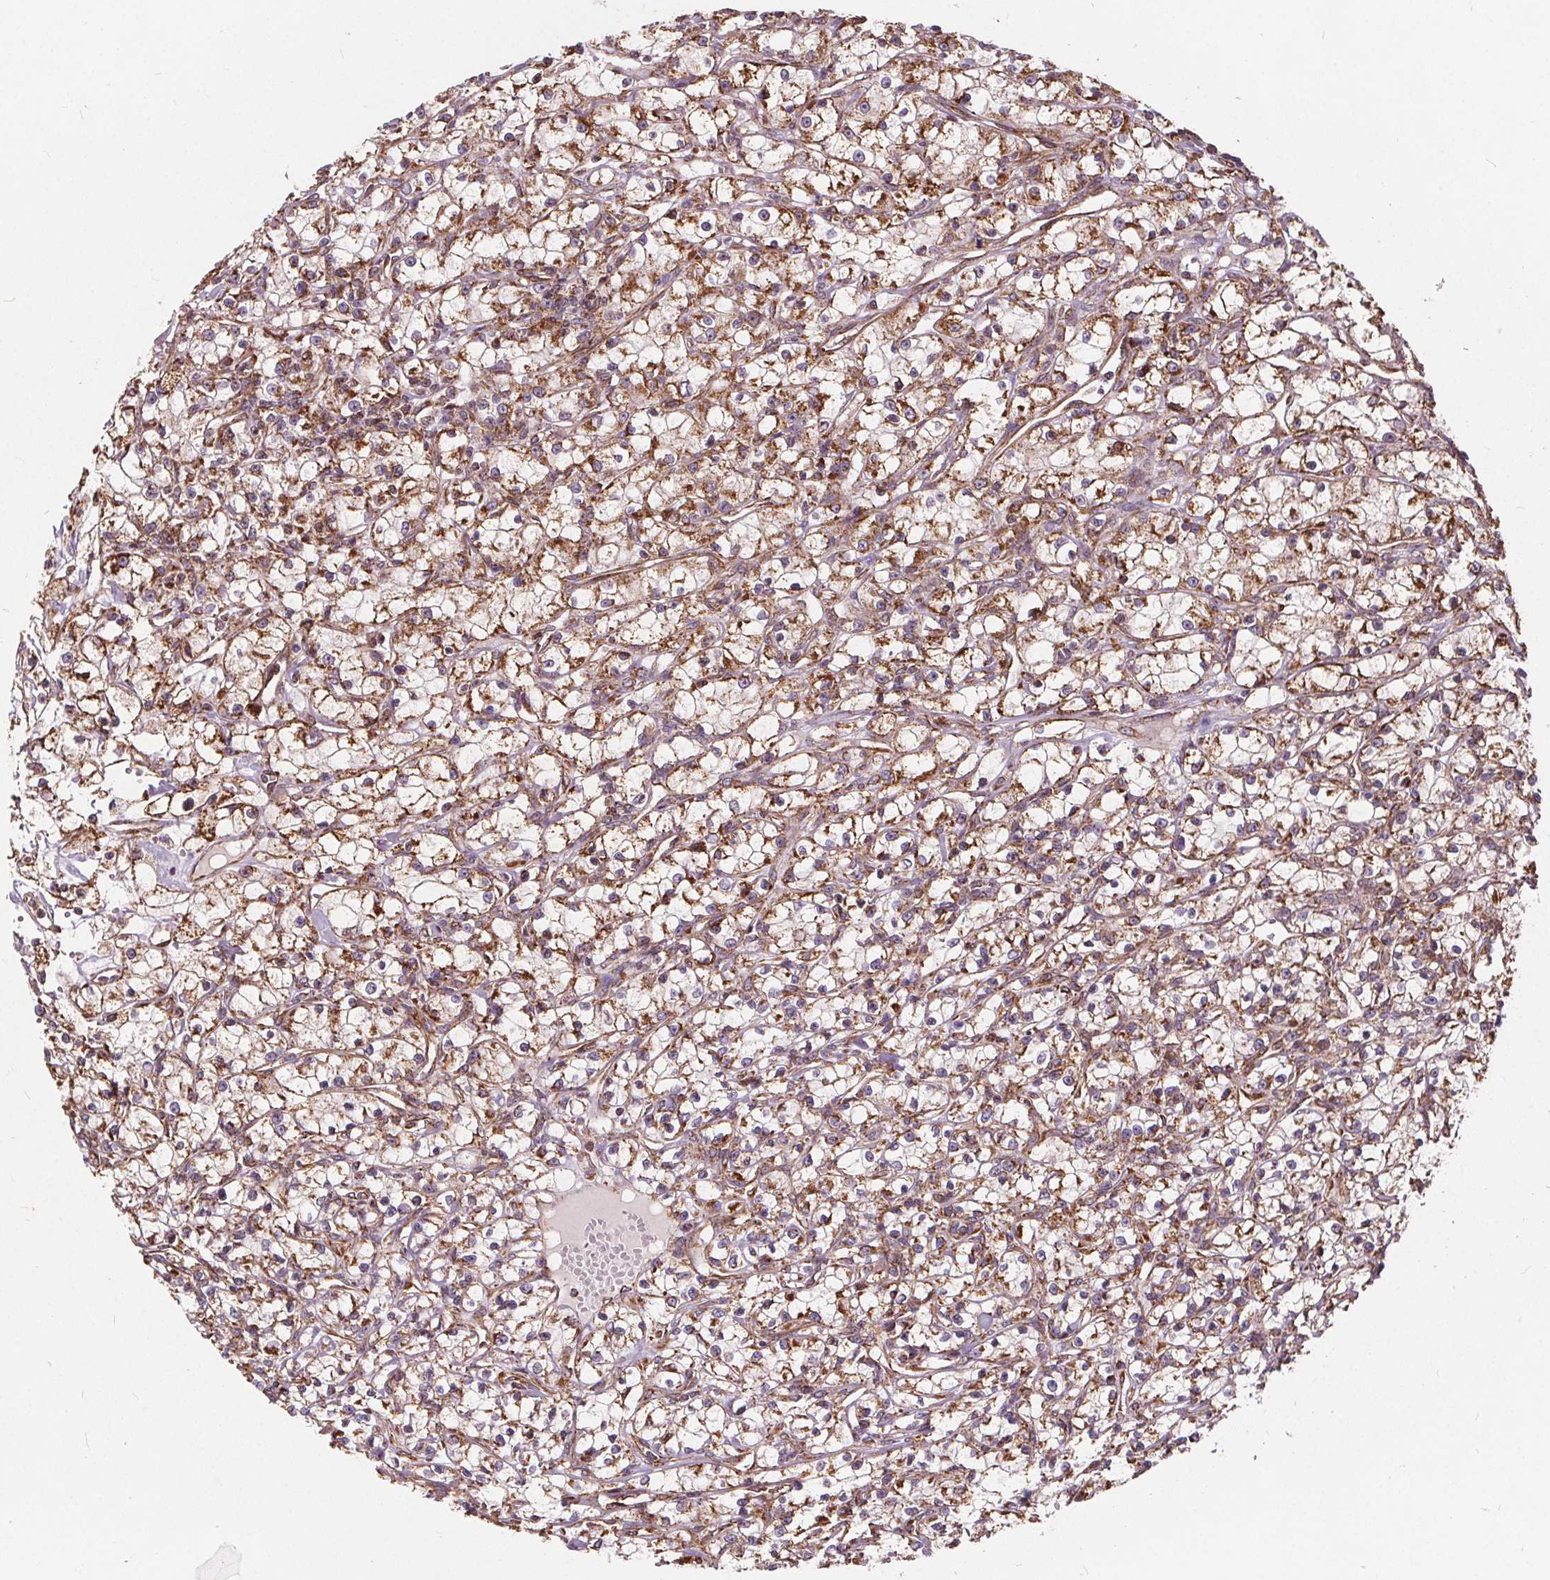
{"staining": {"intensity": "moderate", "quantity": ">75%", "location": "cytoplasmic/membranous"}, "tissue": "renal cancer", "cell_type": "Tumor cells", "image_type": "cancer", "snomed": [{"axis": "morphology", "description": "Adenocarcinoma, NOS"}, {"axis": "topography", "description": "Kidney"}], "caption": "Adenocarcinoma (renal) was stained to show a protein in brown. There is medium levels of moderate cytoplasmic/membranous positivity in approximately >75% of tumor cells. Using DAB (brown) and hematoxylin (blue) stains, captured at high magnification using brightfield microscopy.", "gene": "PLSCR3", "patient": {"sex": "female", "age": 59}}